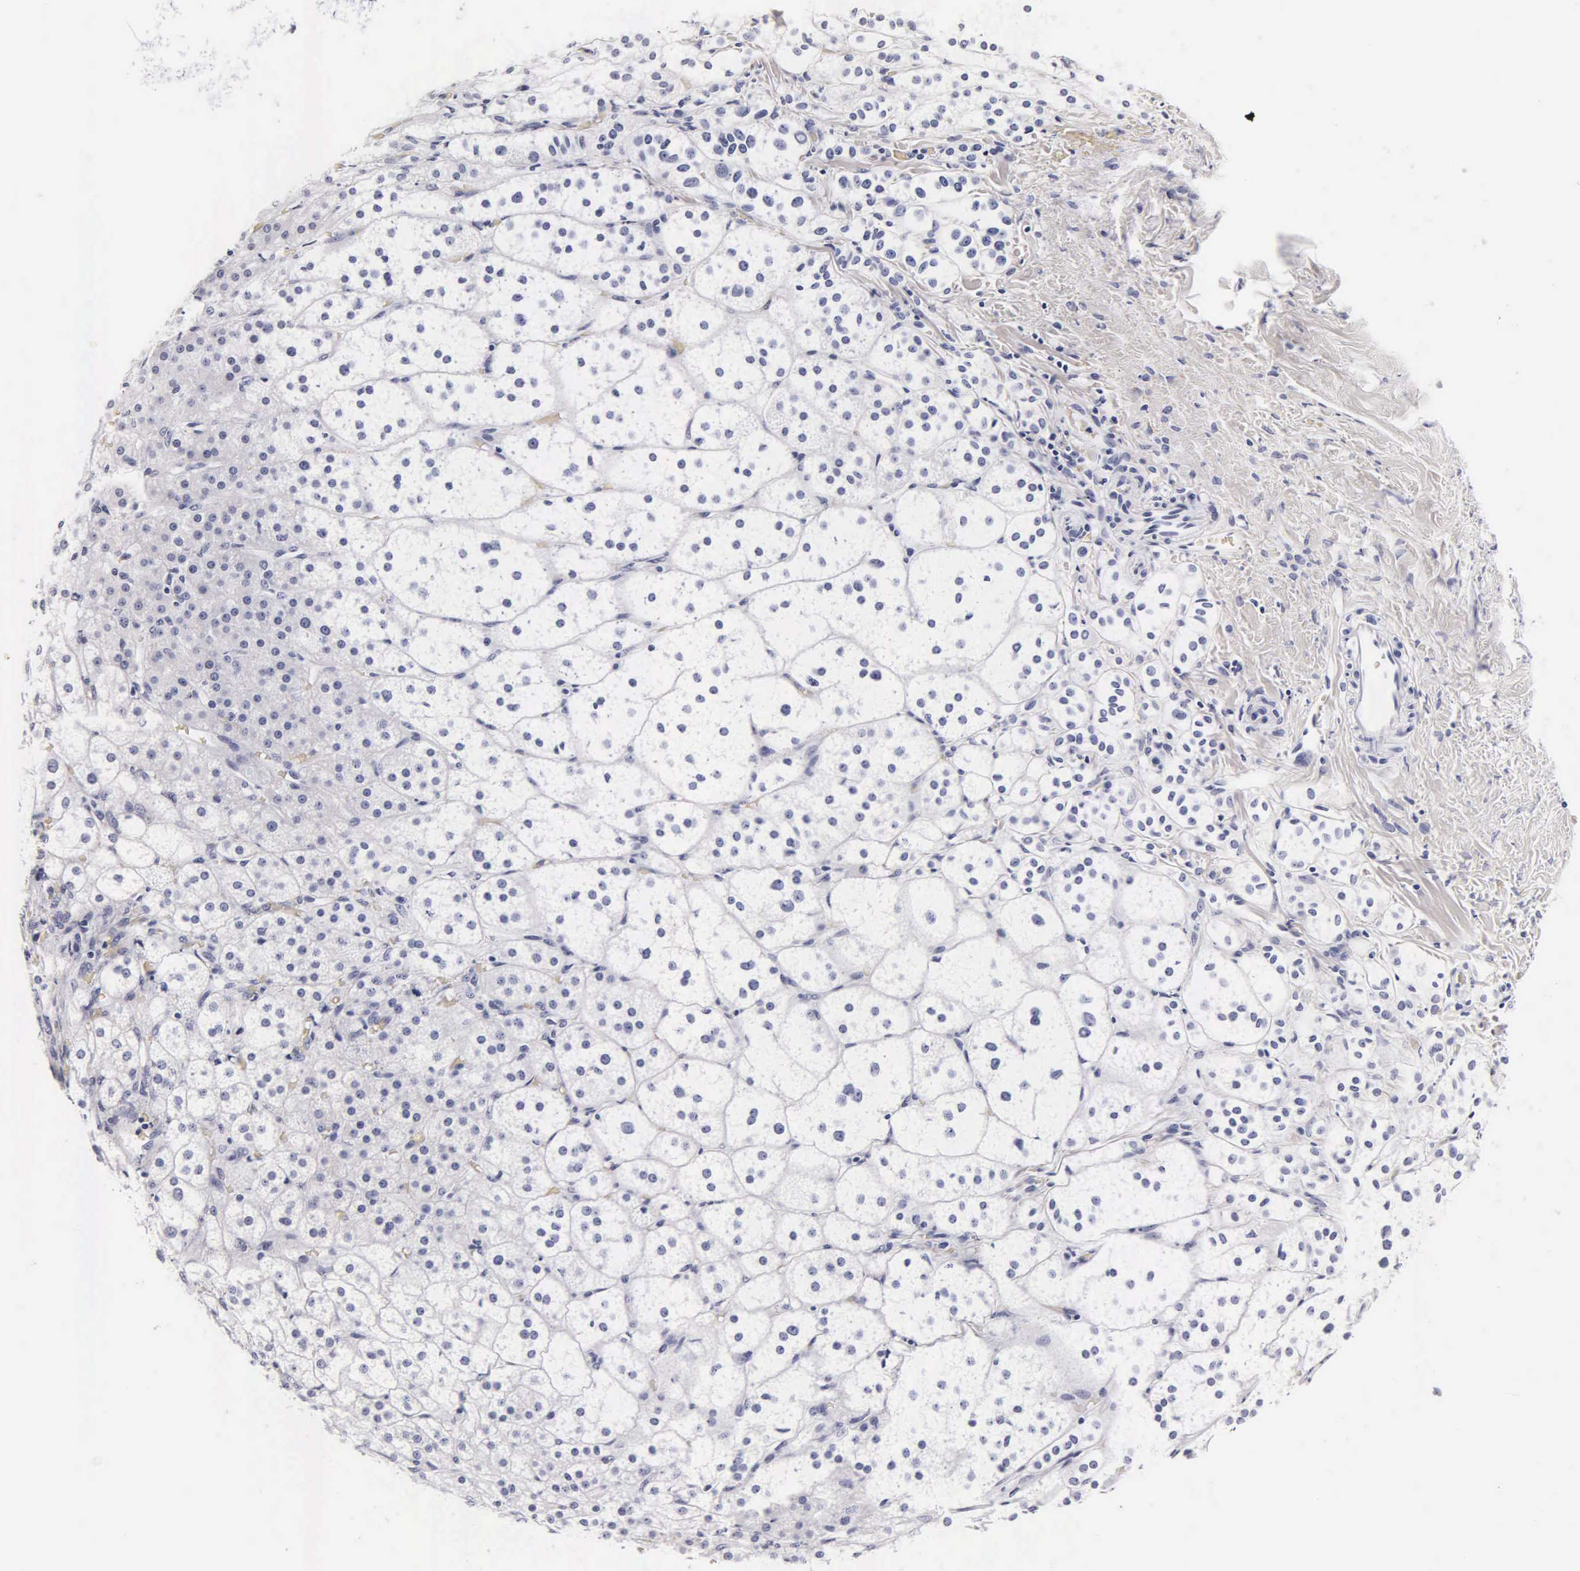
{"staining": {"intensity": "negative", "quantity": "none", "location": "none"}, "tissue": "adrenal gland", "cell_type": "Glandular cells", "image_type": "normal", "snomed": [{"axis": "morphology", "description": "Normal tissue, NOS"}, {"axis": "topography", "description": "Adrenal gland"}], "caption": "Micrograph shows no significant protein positivity in glandular cells of normal adrenal gland. Nuclei are stained in blue.", "gene": "CGB3", "patient": {"sex": "female", "age": 60}}